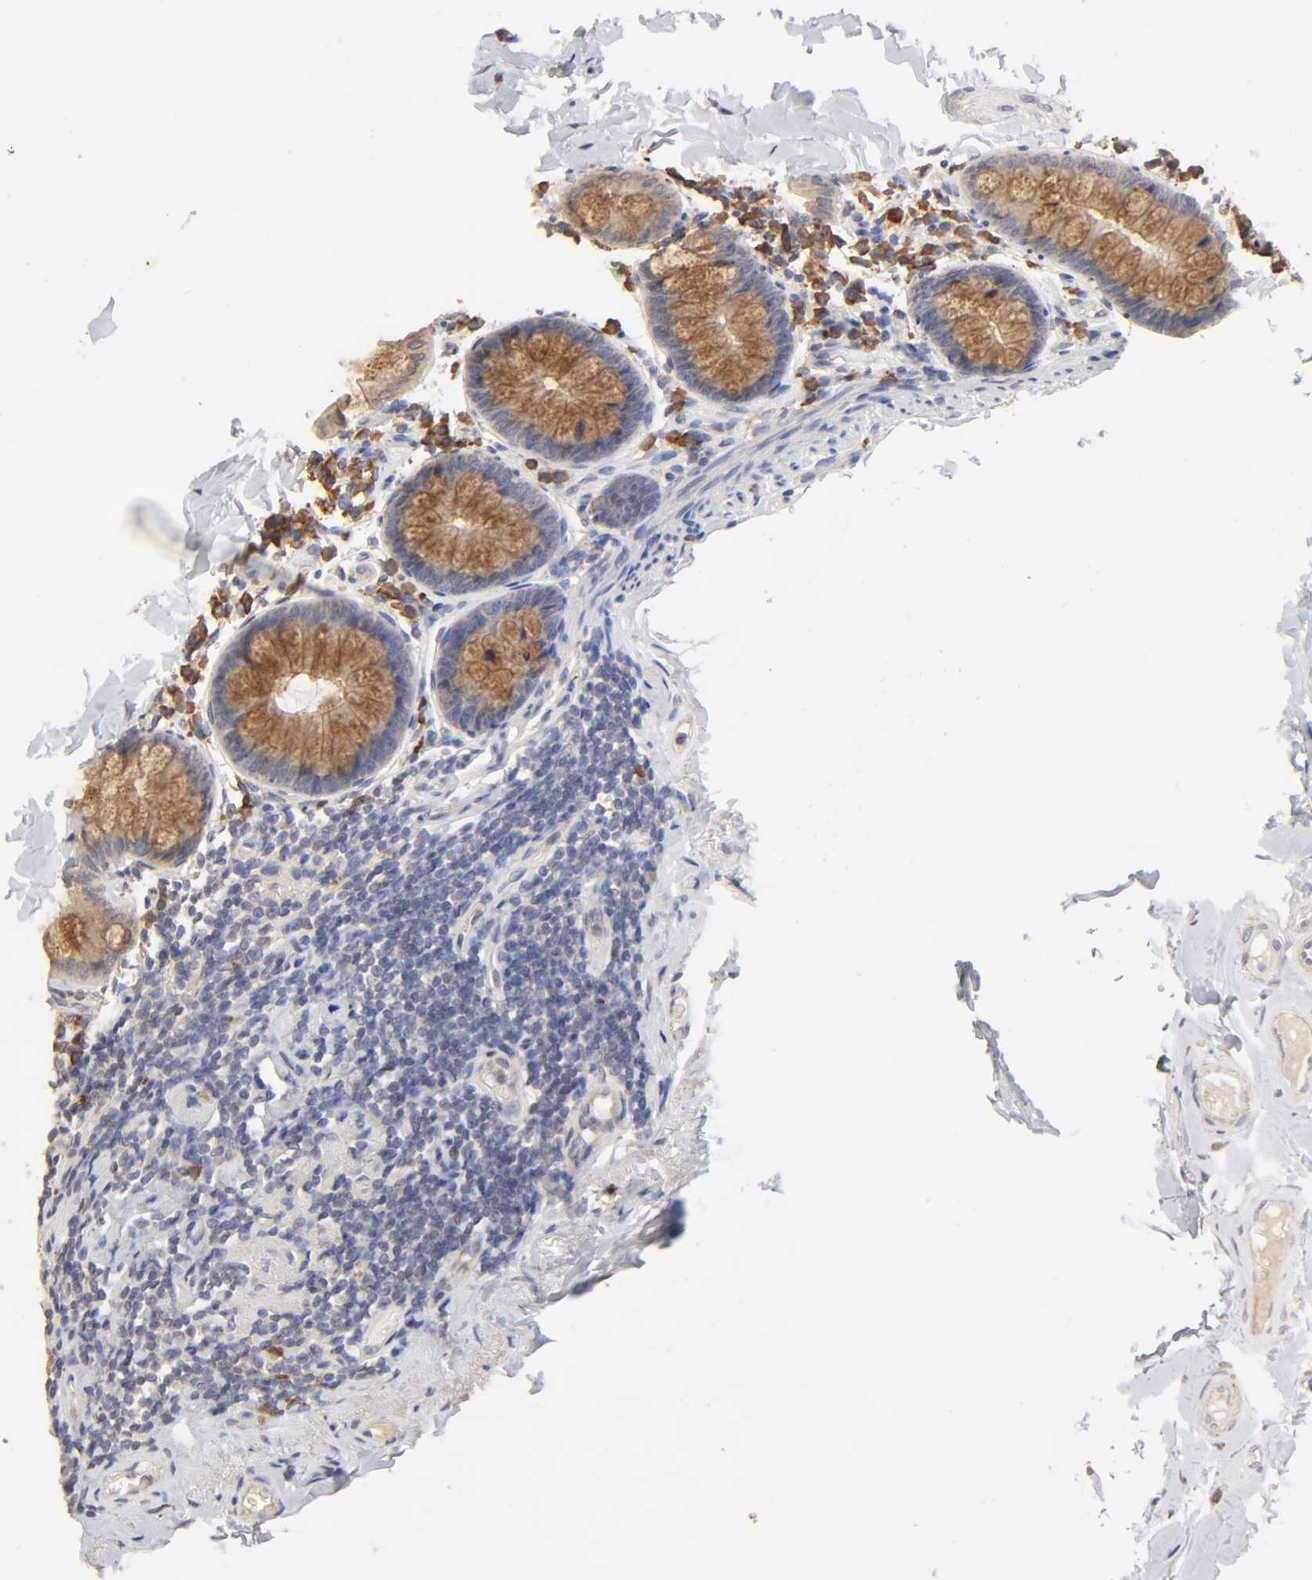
{"staining": {"intensity": "negative", "quantity": "none", "location": "none"}, "tissue": "colon", "cell_type": "Endothelial cells", "image_type": "normal", "snomed": [{"axis": "morphology", "description": "Normal tissue, NOS"}, {"axis": "topography", "description": "Colon"}], "caption": "This is an immunohistochemistry (IHC) histopathology image of unremarkable human colon. There is no expression in endothelial cells.", "gene": "EIF4G2", "patient": {"sex": "female", "age": 61}}